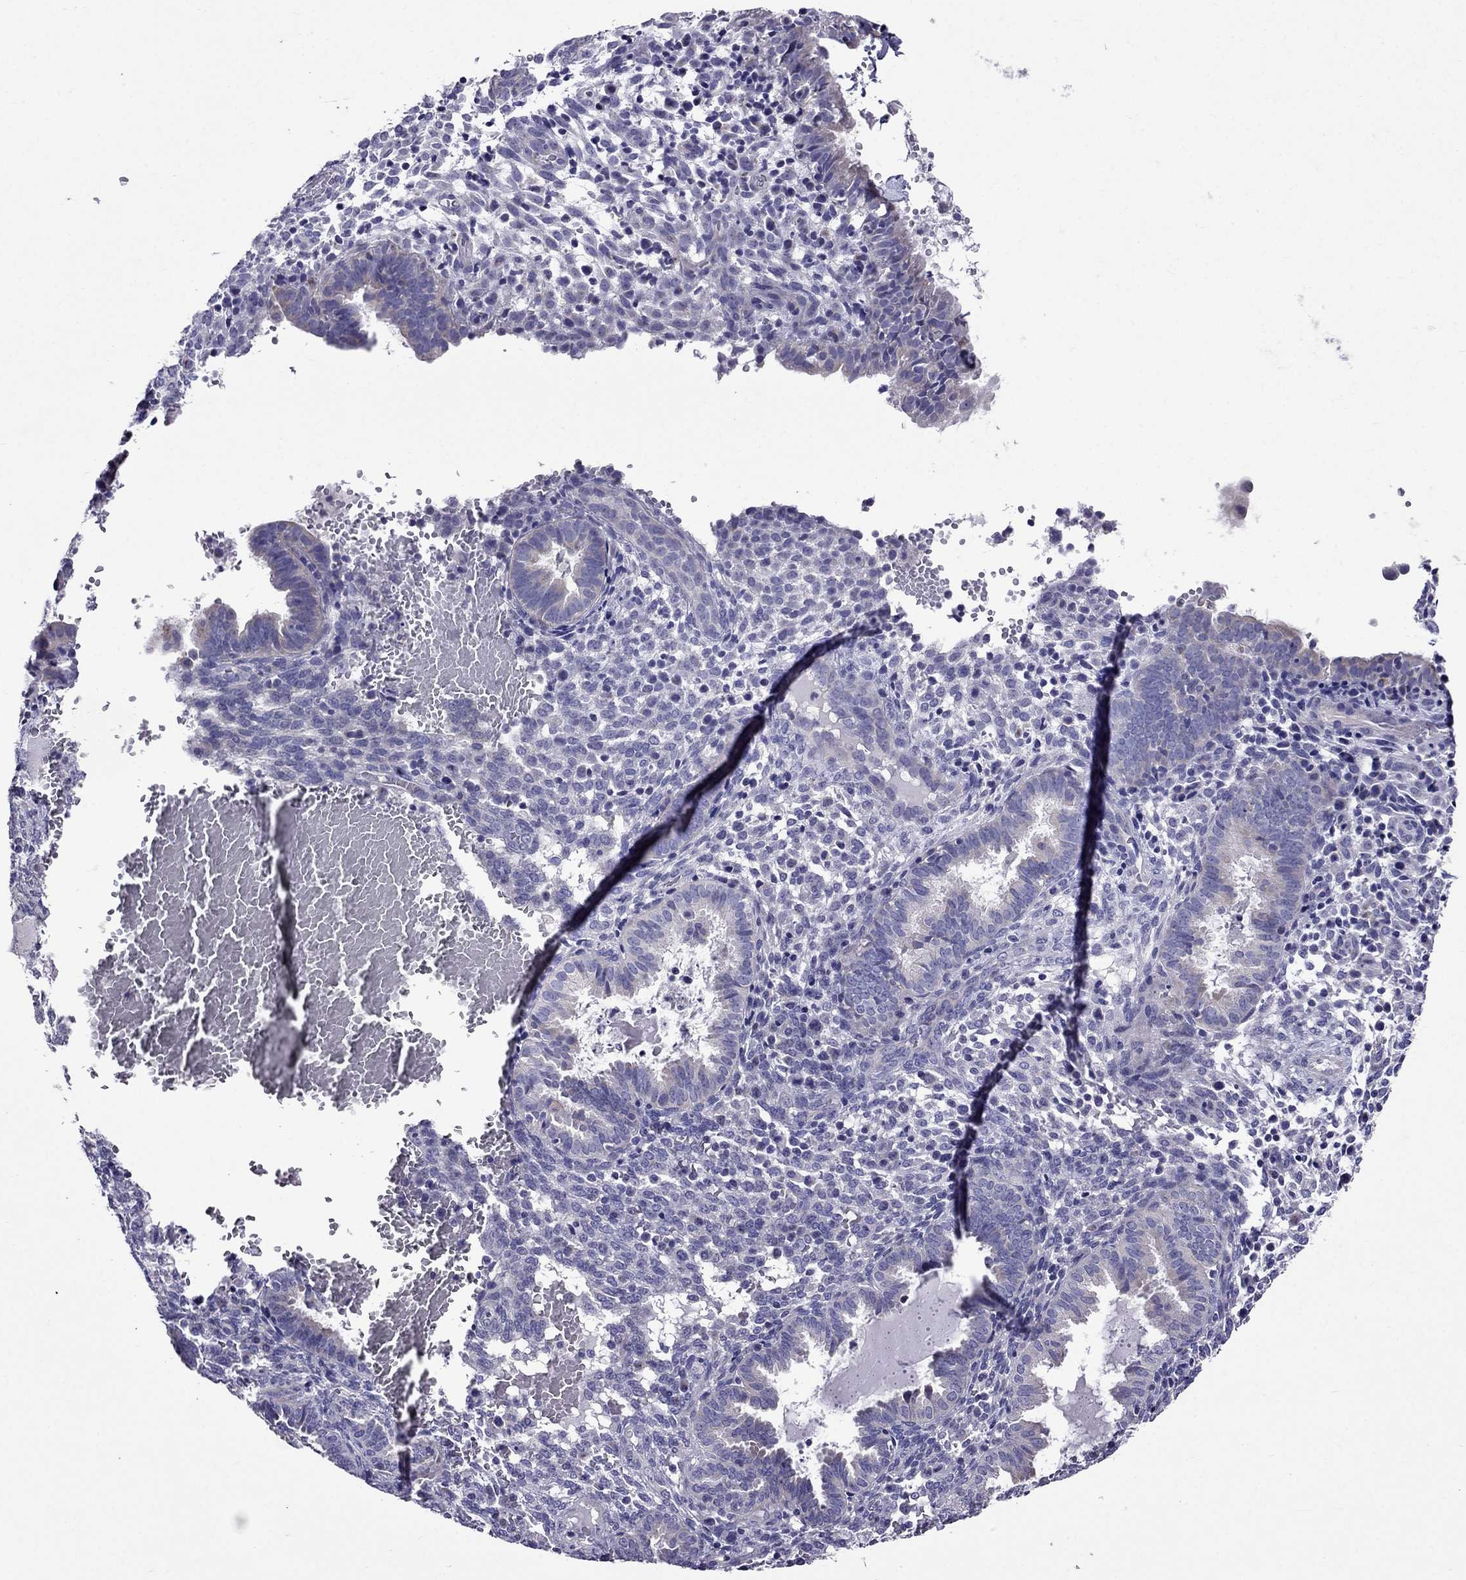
{"staining": {"intensity": "negative", "quantity": "none", "location": "none"}, "tissue": "endometrium", "cell_type": "Cells in endometrial stroma", "image_type": "normal", "snomed": [{"axis": "morphology", "description": "Normal tissue, NOS"}, {"axis": "topography", "description": "Endometrium"}], "caption": "IHC histopathology image of unremarkable endometrium: human endometrium stained with DAB (3,3'-diaminobenzidine) displays no significant protein staining in cells in endometrial stroma.", "gene": "OXCT2", "patient": {"sex": "female", "age": 42}}